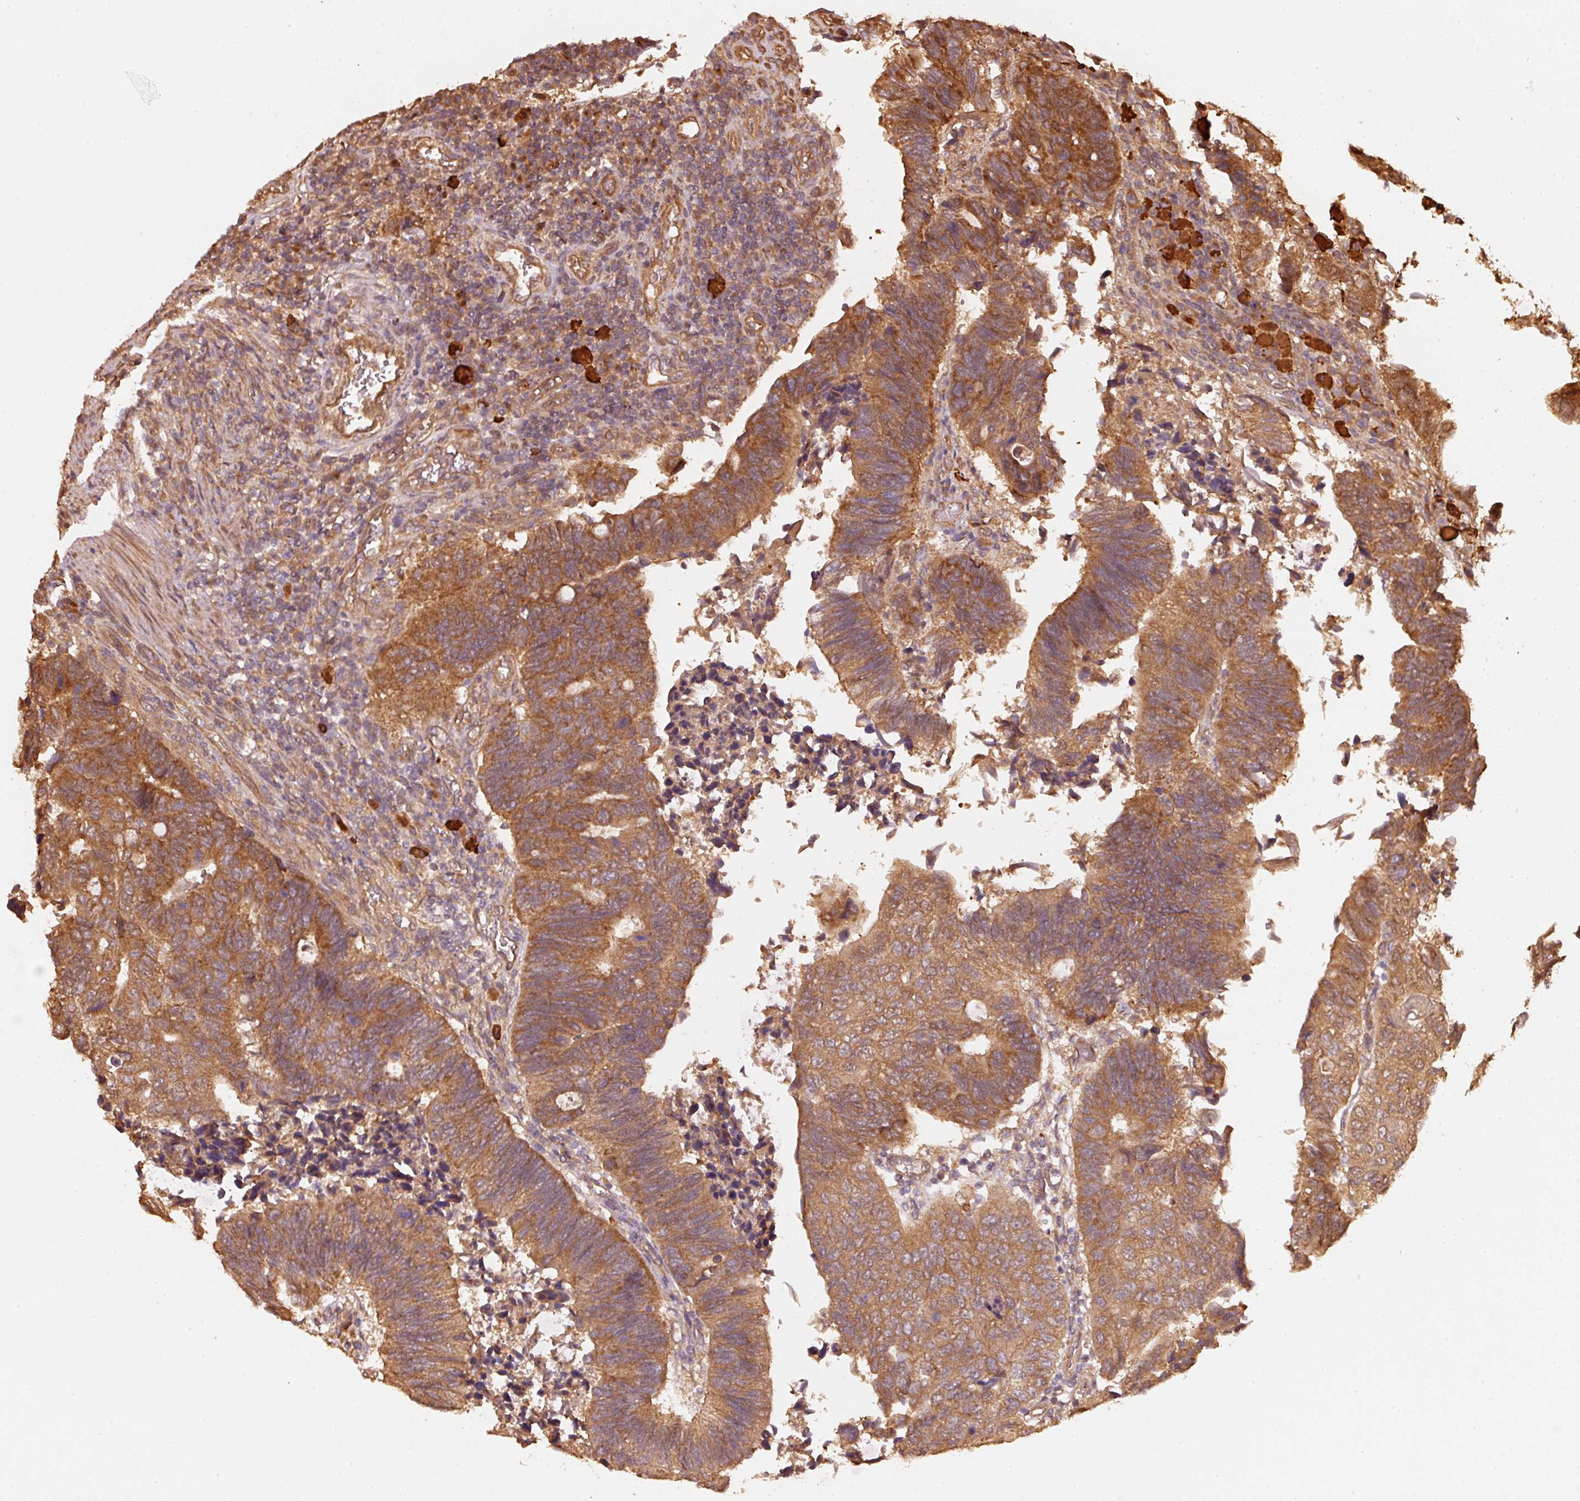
{"staining": {"intensity": "strong", "quantity": ">75%", "location": "cytoplasmic/membranous"}, "tissue": "colorectal cancer", "cell_type": "Tumor cells", "image_type": "cancer", "snomed": [{"axis": "morphology", "description": "Adenocarcinoma, NOS"}, {"axis": "topography", "description": "Colon"}], "caption": "Protein positivity by immunohistochemistry (IHC) displays strong cytoplasmic/membranous positivity in approximately >75% of tumor cells in colorectal cancer (adenocarcinoma). Immunohistochemistry (ihc) stains the protein in brown and the nuclei are stained blue.", "gene": "STAU1", "patient": {"sex": "male", "age": 87}}